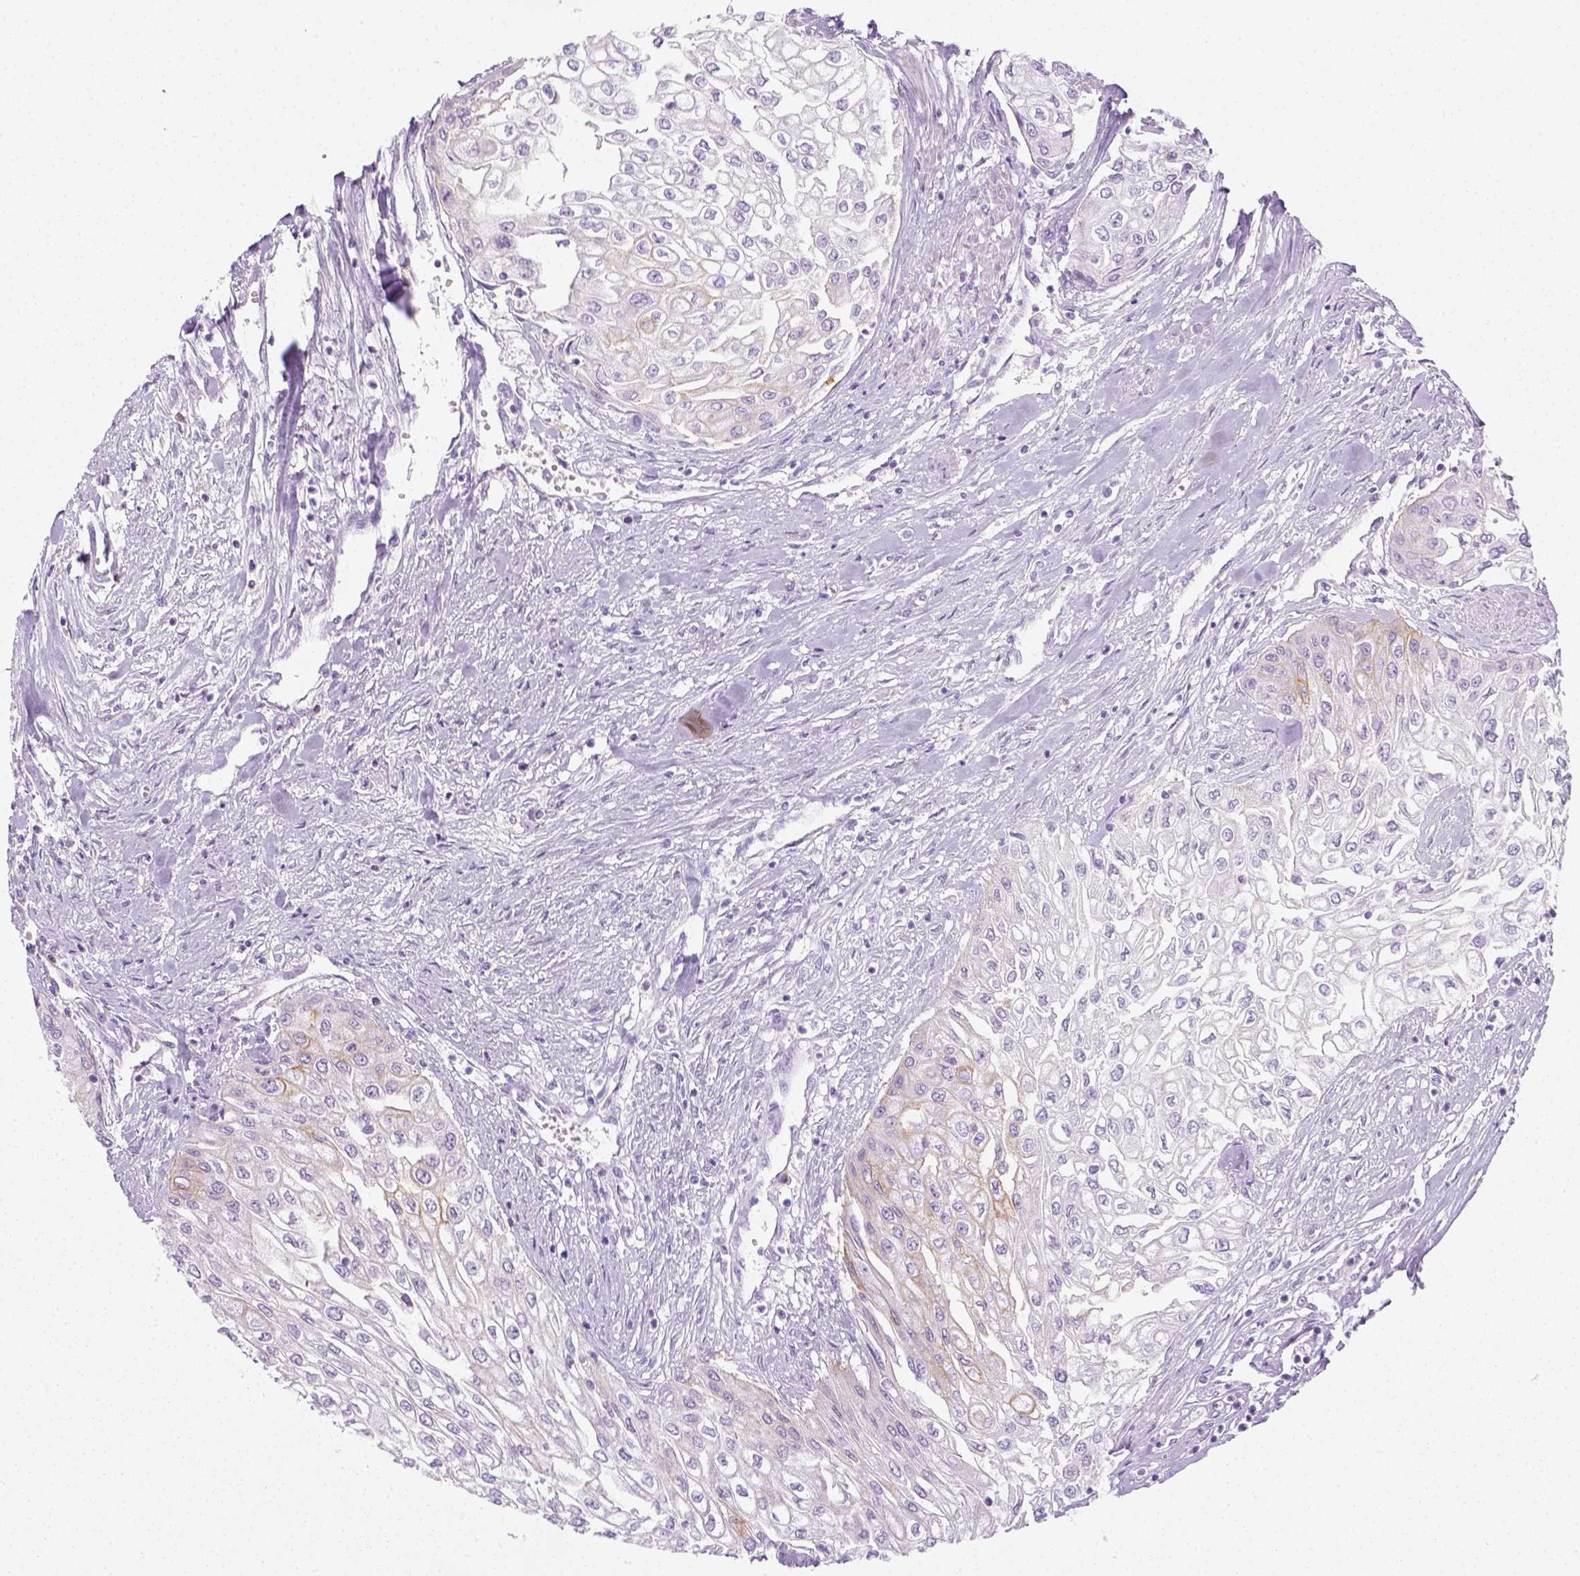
{"staining": {"intensity": "weak", "quantity": "<25%", "location": "cytoplasmic/membranous"}, "tissue": "urothelial cancer", "cell_type": "Tumor cells", "image_type": "cancer", "snomed": [{"axis": "morphology", "description": "Urothelial carcinoma, High grade"}, {"axis": "topography", "description": "Urinary bladder"}], "caption": "Tumor cells show no significant staining in urothelial cancer.", "gene": "AQP3", "patient": {"sex": "male", "age": 62}}